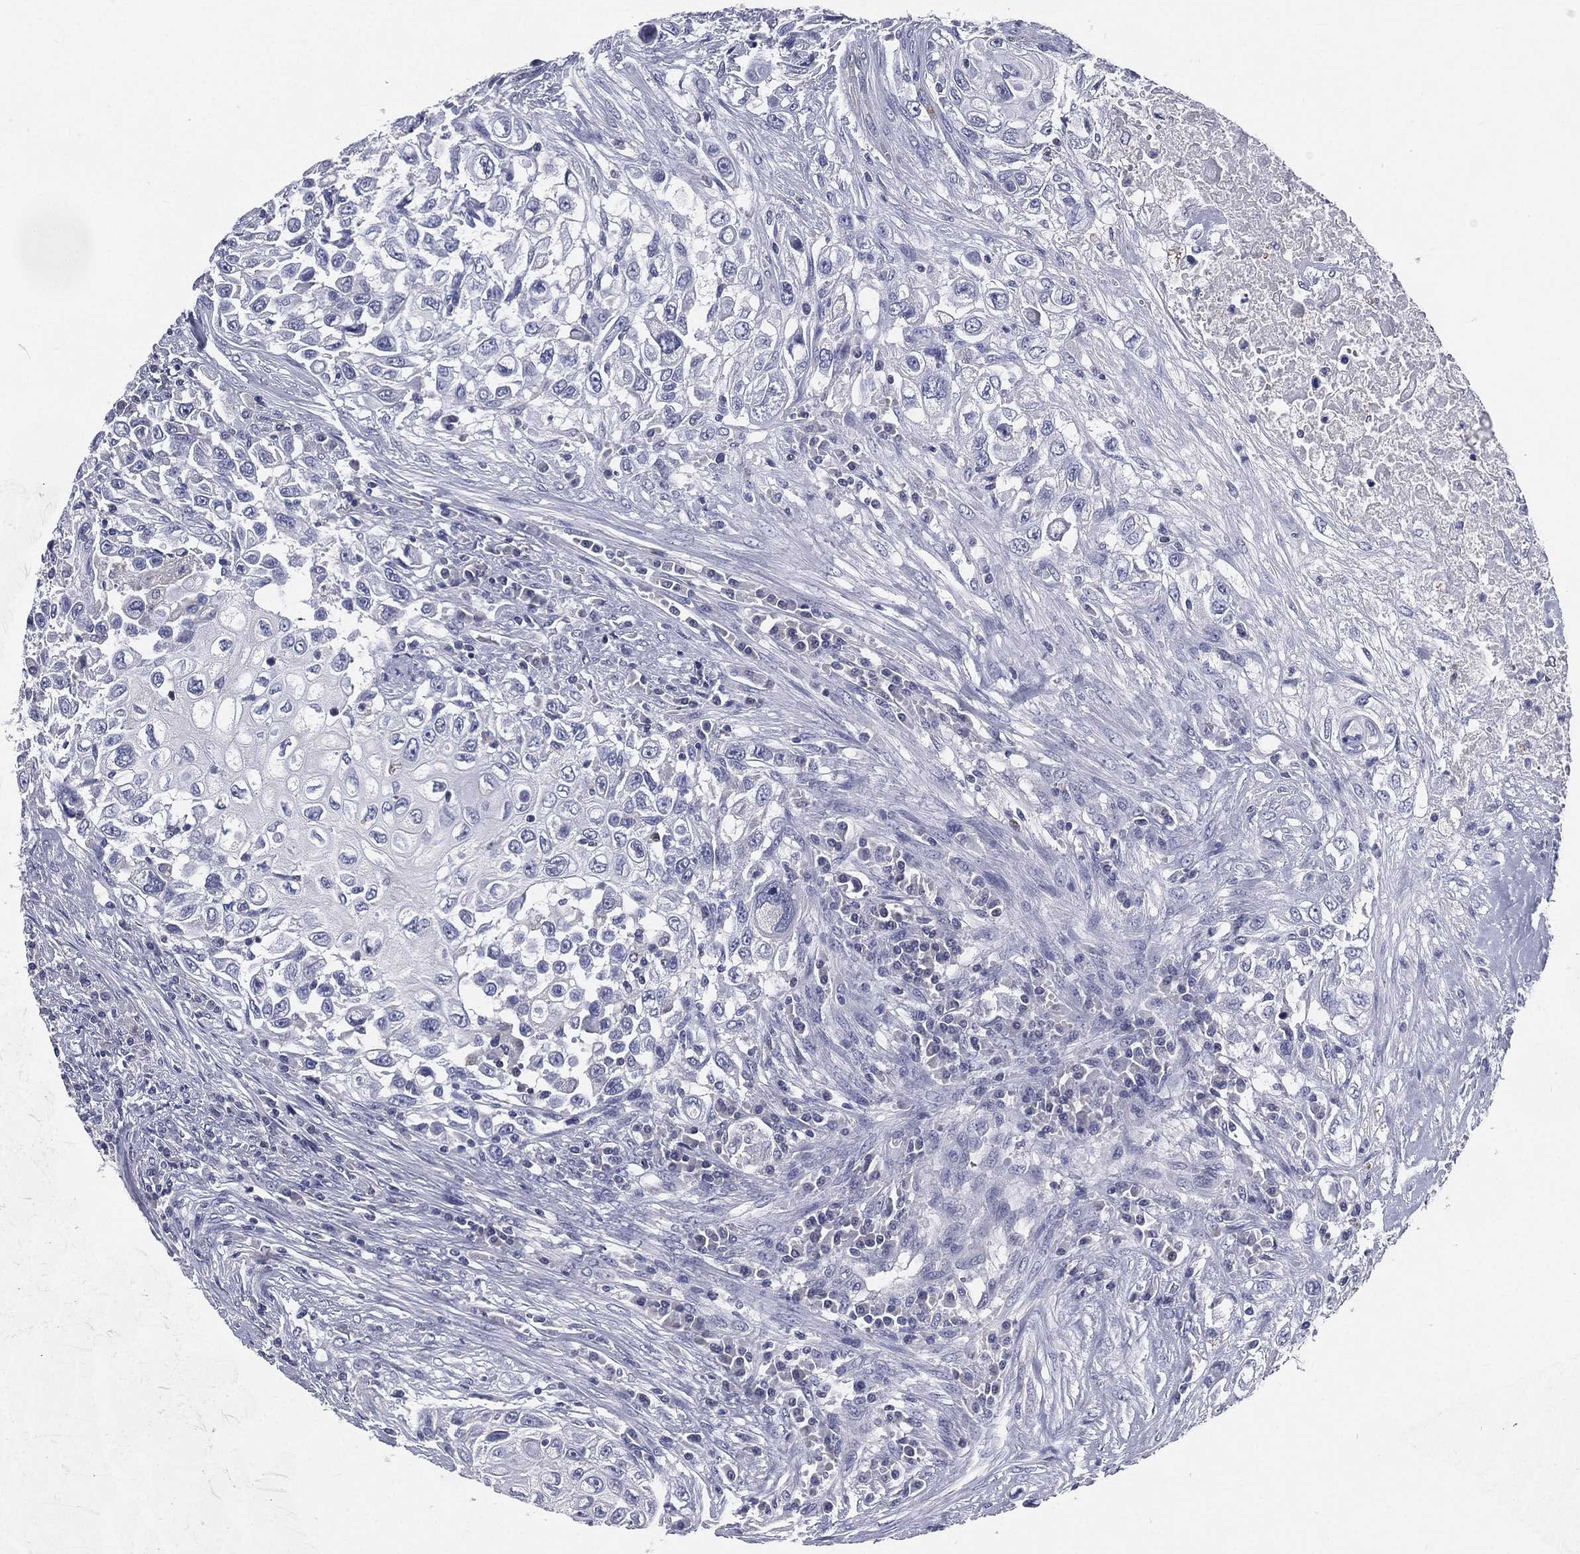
{"staining": {"intensity": "negative", "quantity": "none", "location": "none"}, "tissue": "urothelial cancer", "cell_type": "Tumor cells", "image_type": "cancer", "snomed": [{"axis": "morphology", "description": "Urothelial carcinoma, High grade"}, {"axis": "topography", "description": "Urinary bladder"}], "caption": "High-grade urothelial carcinoma was stained to show a protein in brown. There is no significant staining in tumor cells.", "gene": "IFT27", "patient": {"sex": "female", "age": 56}}